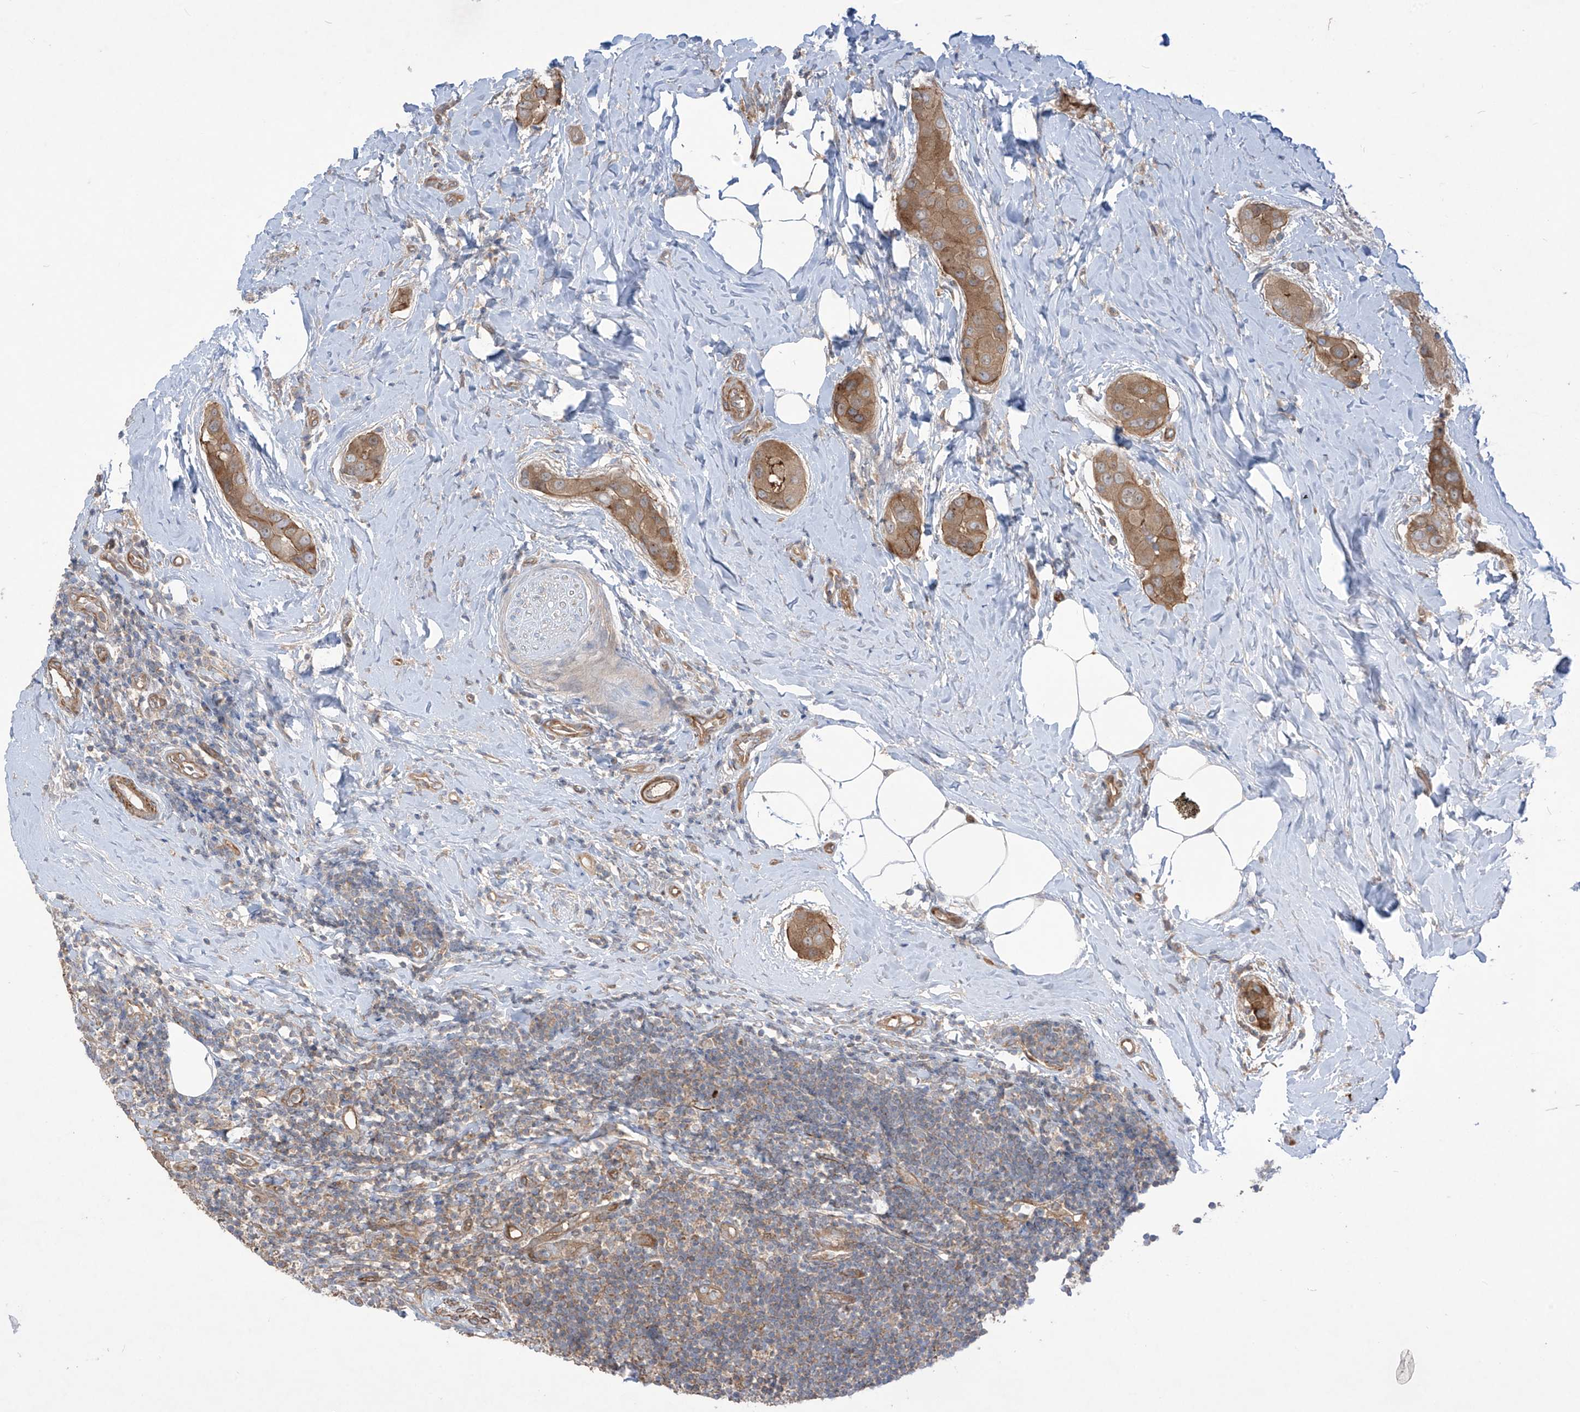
{"staining": {"intensity": "moderate", "quantity": ">75%", "location": "cytoplasmic/membranous"}, "tissue": "thyroid cancer", "cell_type": "Tumor cells", "image_type": "cancer", "snomed": [{"axis": "morphology", "description": "Papillary adenocarcinoma, NOS"}, {"axis": "topography", "description": "Thyroid gland"}], "caption": "Tumor cells exhibit medium levels of moderate cytoplasmic/membranous expression in approximately >75% of cells in human thyroid papillary adenocarcinoma.", "gene": "TRMU", "patient": {"sex": "male", "age": 33}}